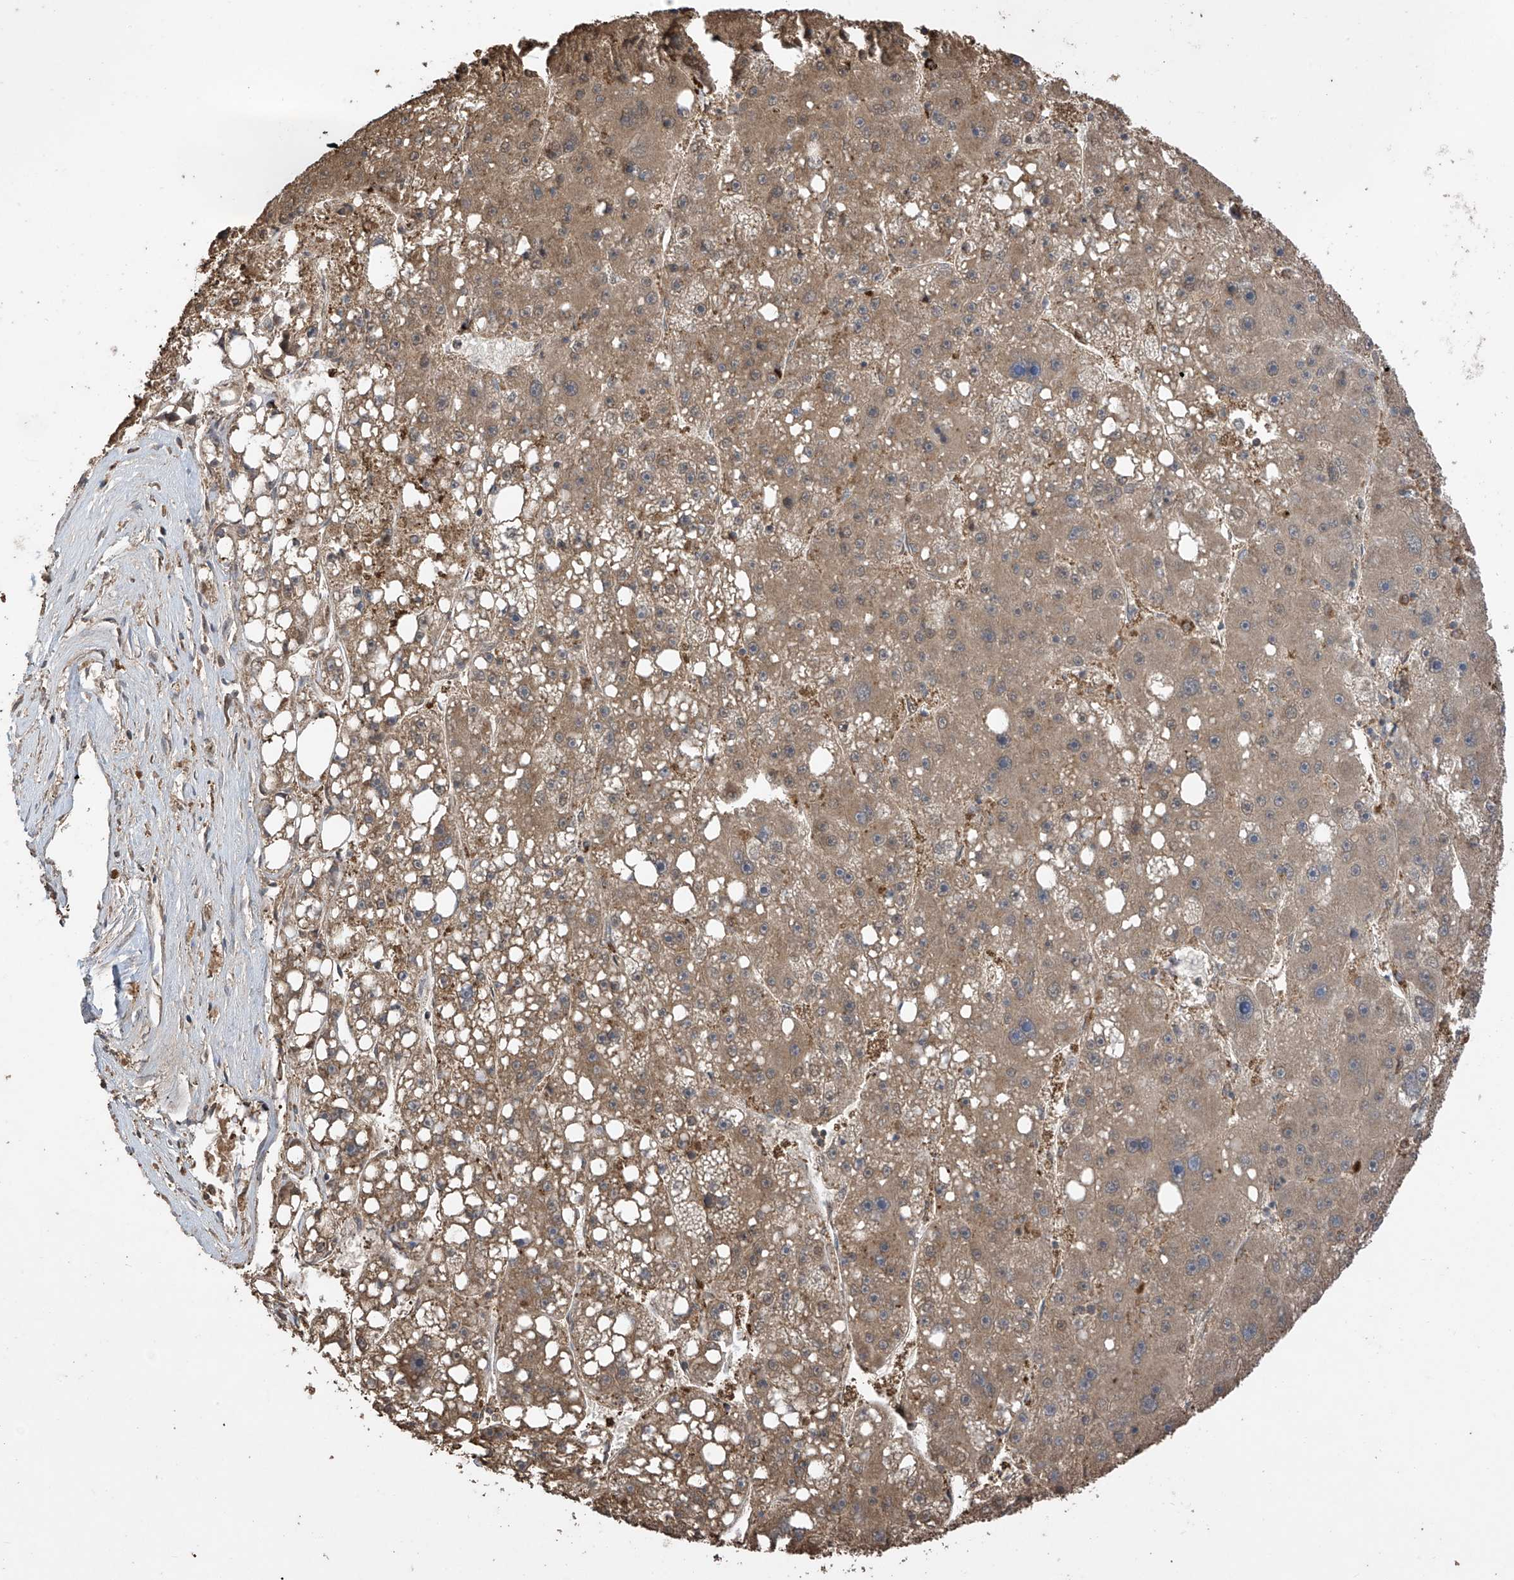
{"staining": {"intensity": "weak", "quantity": ">75%", "location": "cytoplasmic/membranous"}, "tissue": "liver cancer", "cell_type": "Tumor cells", "image_type": "cancer", "snomed": [{"axis": "morphology", "description": "Carcinoma, Hepatocellular, NOS"}, {"axis": "topography", "description": "Liver"}], "caption": "The image displays immunohistochemical staining of liver hepatocellular carcinoma. There is weak cytoplasmic/membranous positivity is seen in approximately >75% of tumor cells.", "gene": "PNPT1", "patient": {"sex": "female", "age": 61}}